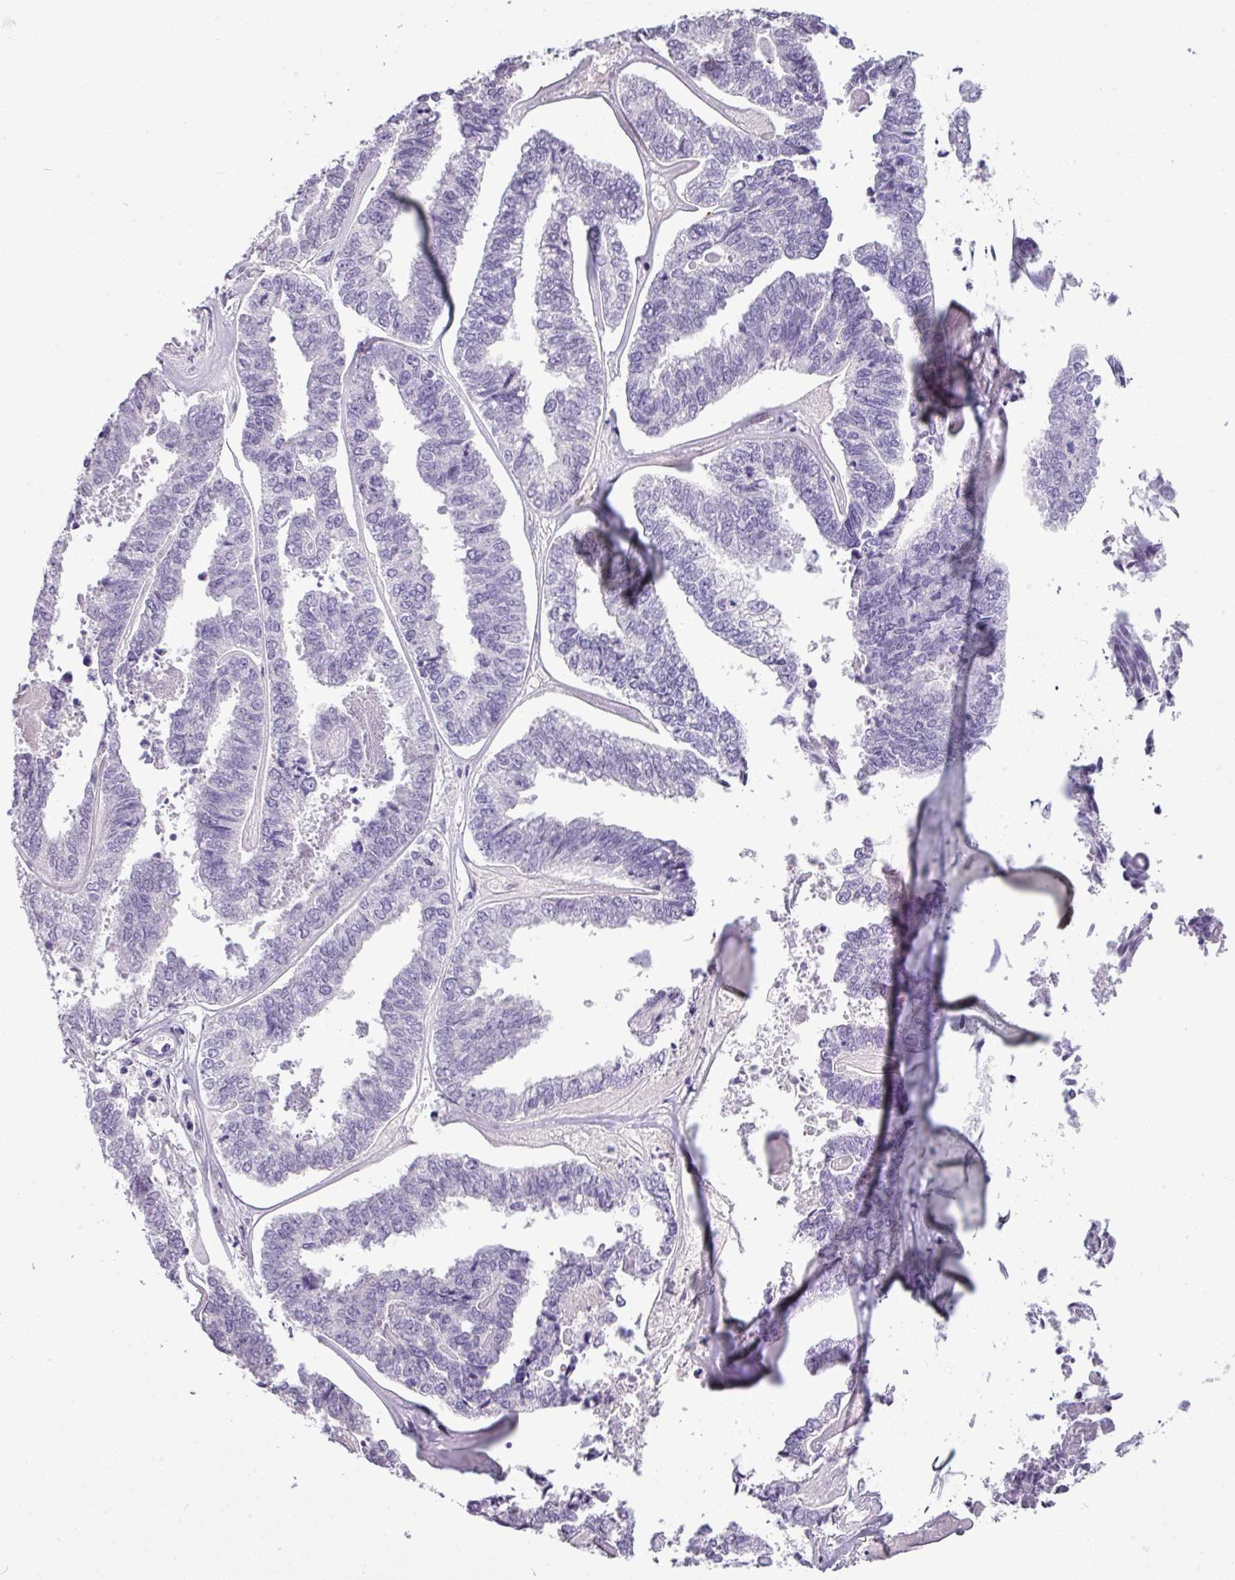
{"staining": {"intensity": "negative", "quantity": "none", "location": "none"}, "tissue": "endometrial cancer", "cell_type": "Tumor cells", "image_type": "cancer", "snomed": [{"axis": "morphology", "description": "Adenocarcinoma, NOS"}, {"axis": "topography", "description": "Endometrium"}], "caption": "The photomicrograph demonstrates no significant staining in tumor cells of endometrial cancer (adenocarcinoma).", "gene": "TMEM91", "patient": {"sex": "female", "age": 73}}